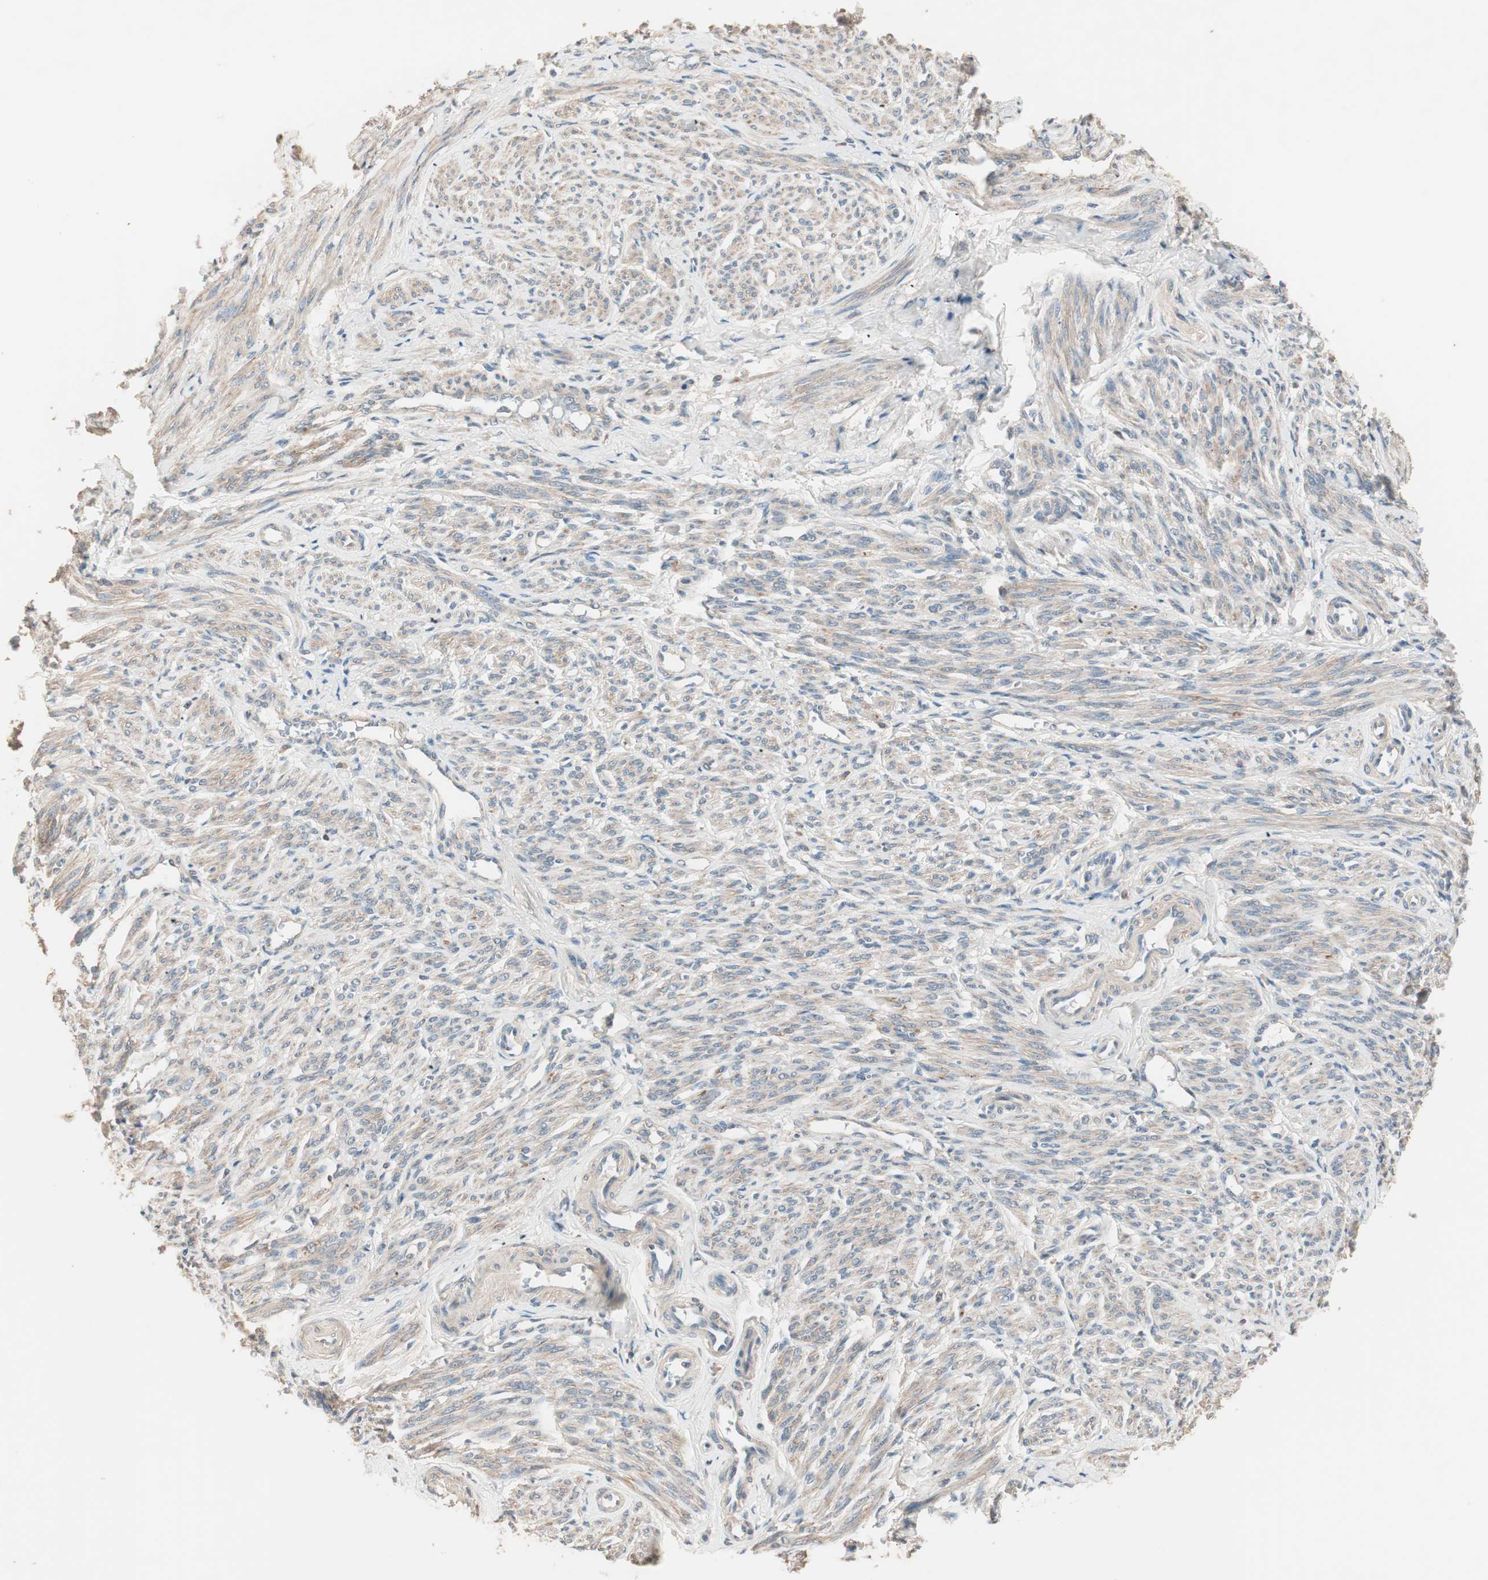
{"staining": {"intensity": "weak", "quantity": ">75%", "location": "cytoplasmic/membranous"}, "tissue": "smooth muscle", "cell_type": "Smooth muscle cells", "image_type": "normal", "snomed": [{"axis": "morphology", "description": "Normal tissue, NOS"}, {"axis": "topography", "description": "Smooth muscle"}], "caption": "An immunohistochemistry photomicrograph of normal tissue is shown. Protein staining in brown shows weak cytoplasmic/membranous positivity in smooth muscle within smooth muscle cells. (brown staining indicates protein expression, while blue staining denotes nuclei).", "gene": "NFRKB", "patient": {"sex": "female", "age": 65}}